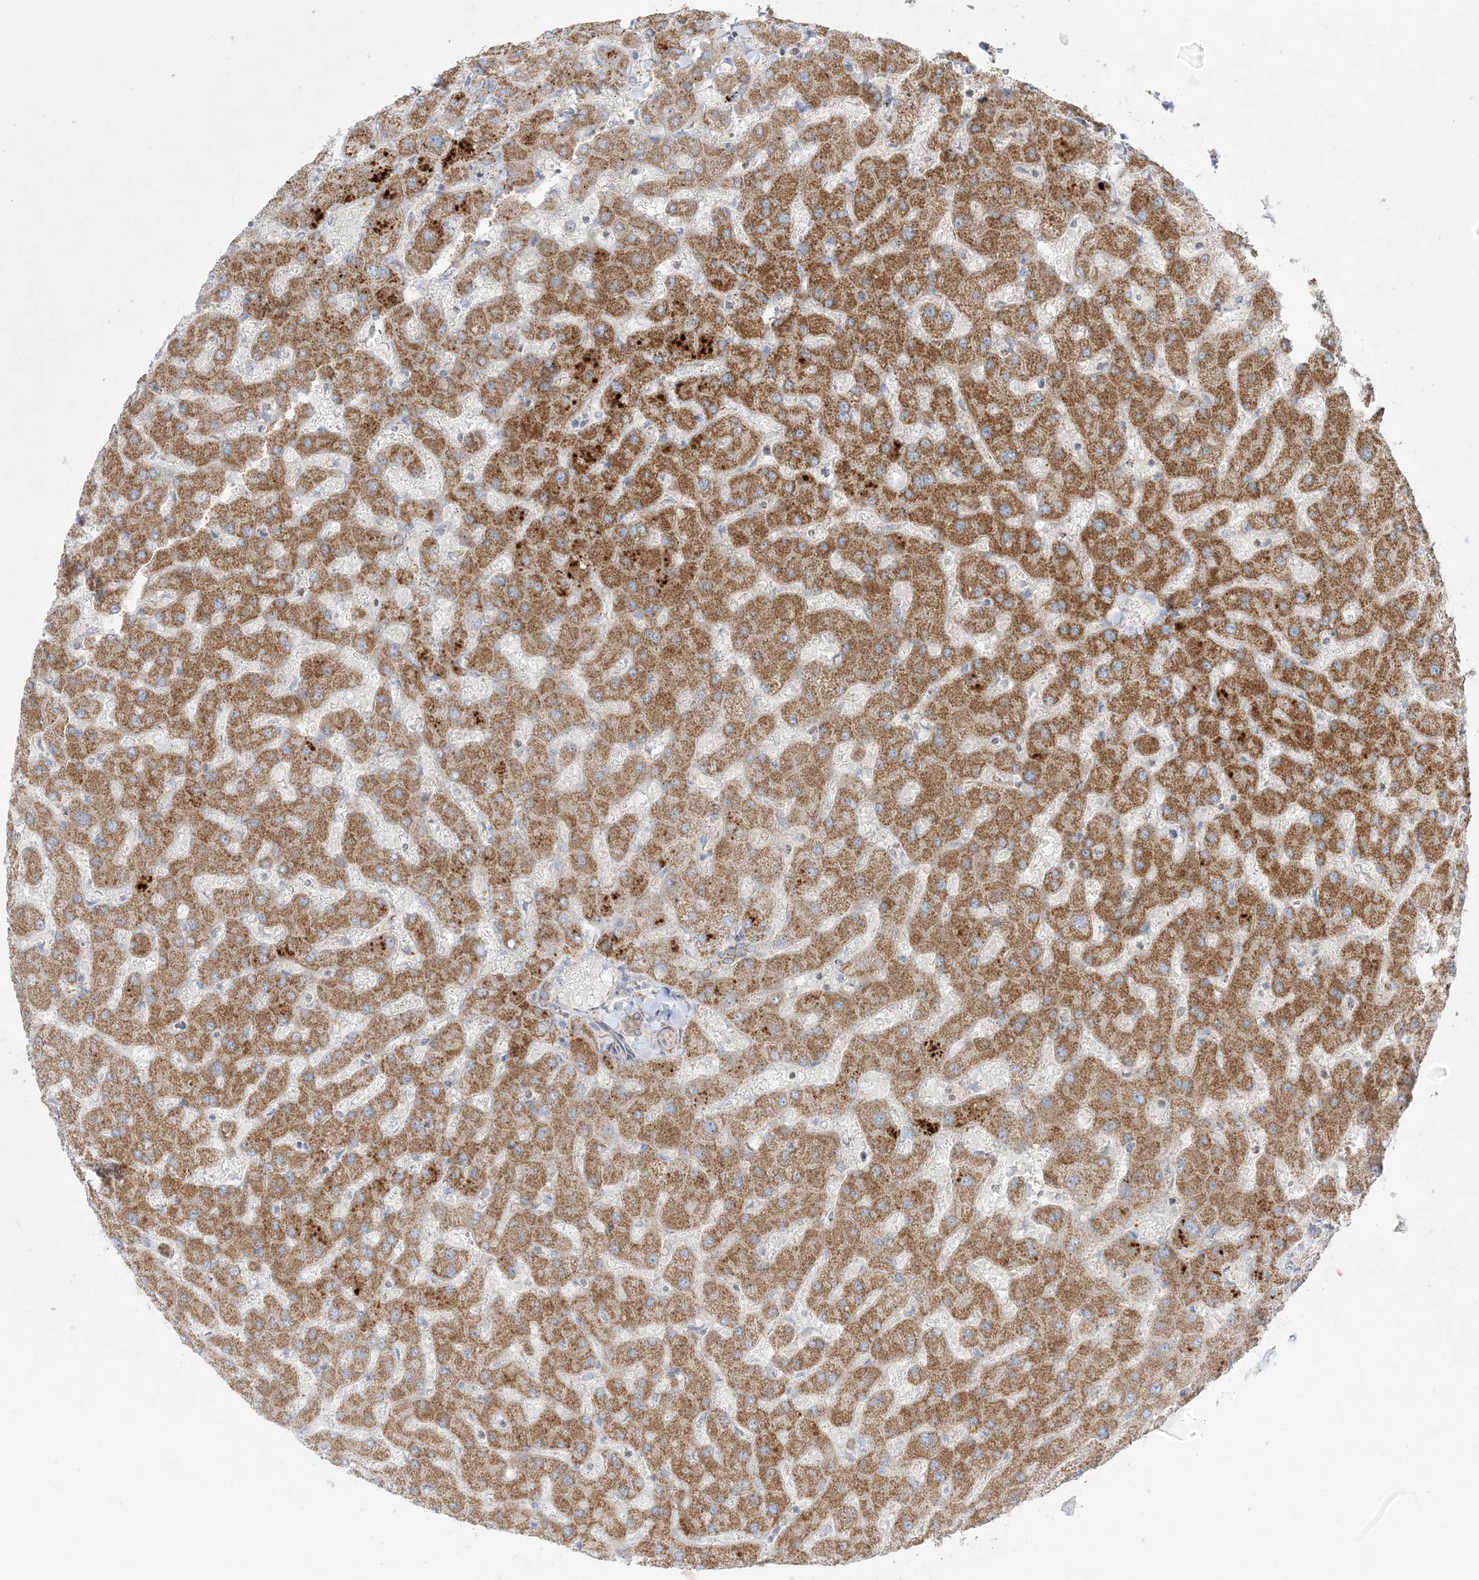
{"staining": {"intensity": "weak", "quantity": ">75%", "location": "cytoplasmic/membranous"}, "tissue": "liver", "cell_type": "Cholangiocytes", "image_type": "normal", "snomed": [{"axis": "morphology", "description": "Normal tissue, NOS"}, {"axis": "topography", "description": "Liver"}], "caption": "Brown immunohistochemical staining in unremarkable liver displays weak cytoplasmic/membranous positivity in approximately >75% of cholangiocytes.", "gene": "MRPS36", "patient": {"sex": "female", "age": 63}}